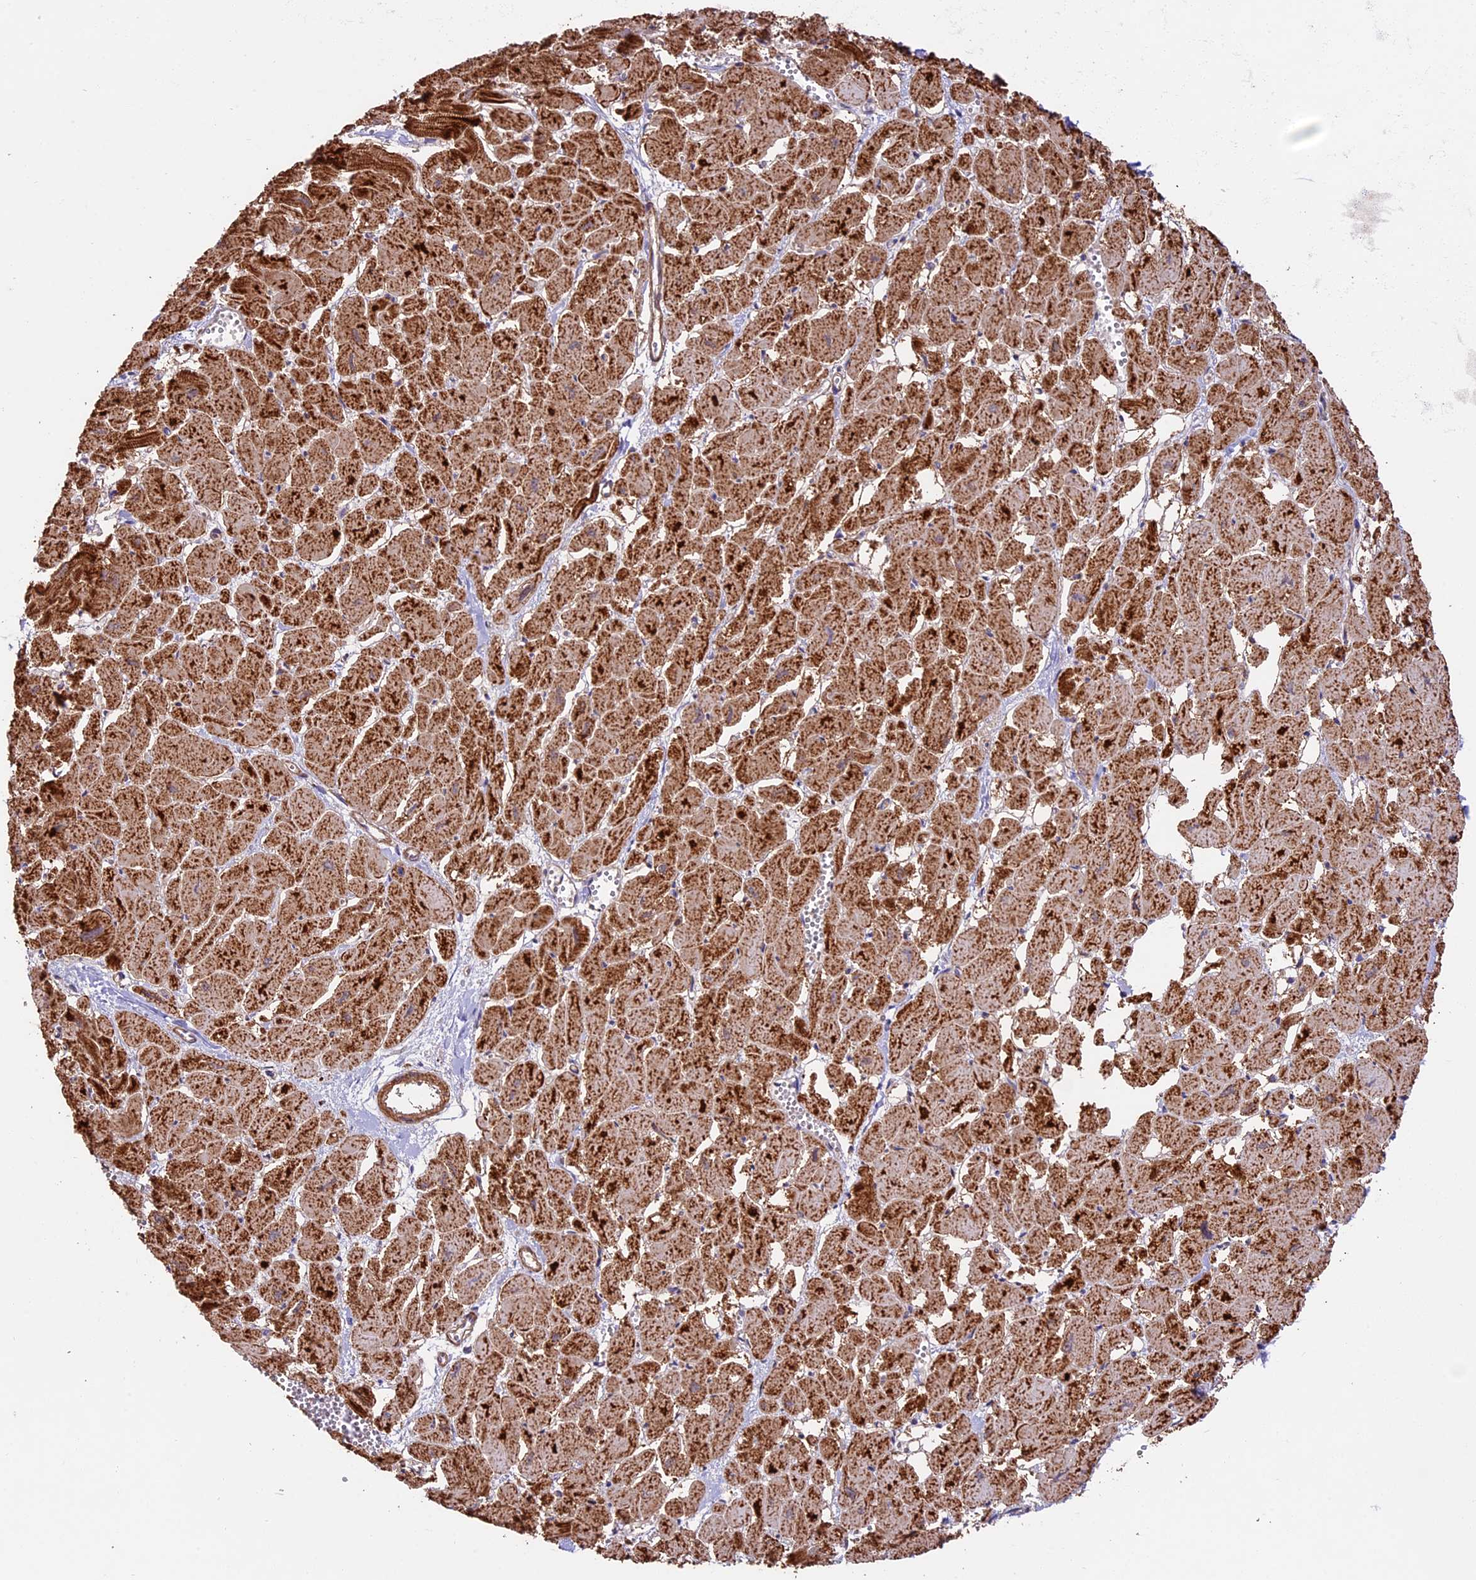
{"staining": {"intensity": "strong", "quantity": ">75%", "location": "cytoplasmic/membranous"}, "tissue": "heart muscle", "cell_type": "Cardiomyocytes", "image_type": "normal", "snomed": [{"axis": "morphology", "description": "Normal tissue, NOS"}, {"axis": "topography", "description": "Heart"}], "caption": "The image shows immunohistochemical staining of normal heart muscle. There is strong cytoplasmic/membranous expression is present in approximately >75% of cardiomyocytes. The staining was performed using DAB (3,3'-diaminobenzidine) to visualize the protein expression in brown, while the nuclei were stained in blue with hematoxylin (Magnification: 20x).", "gene": "NDUFA8", "patient": {"sex": "male", "age": 54}}